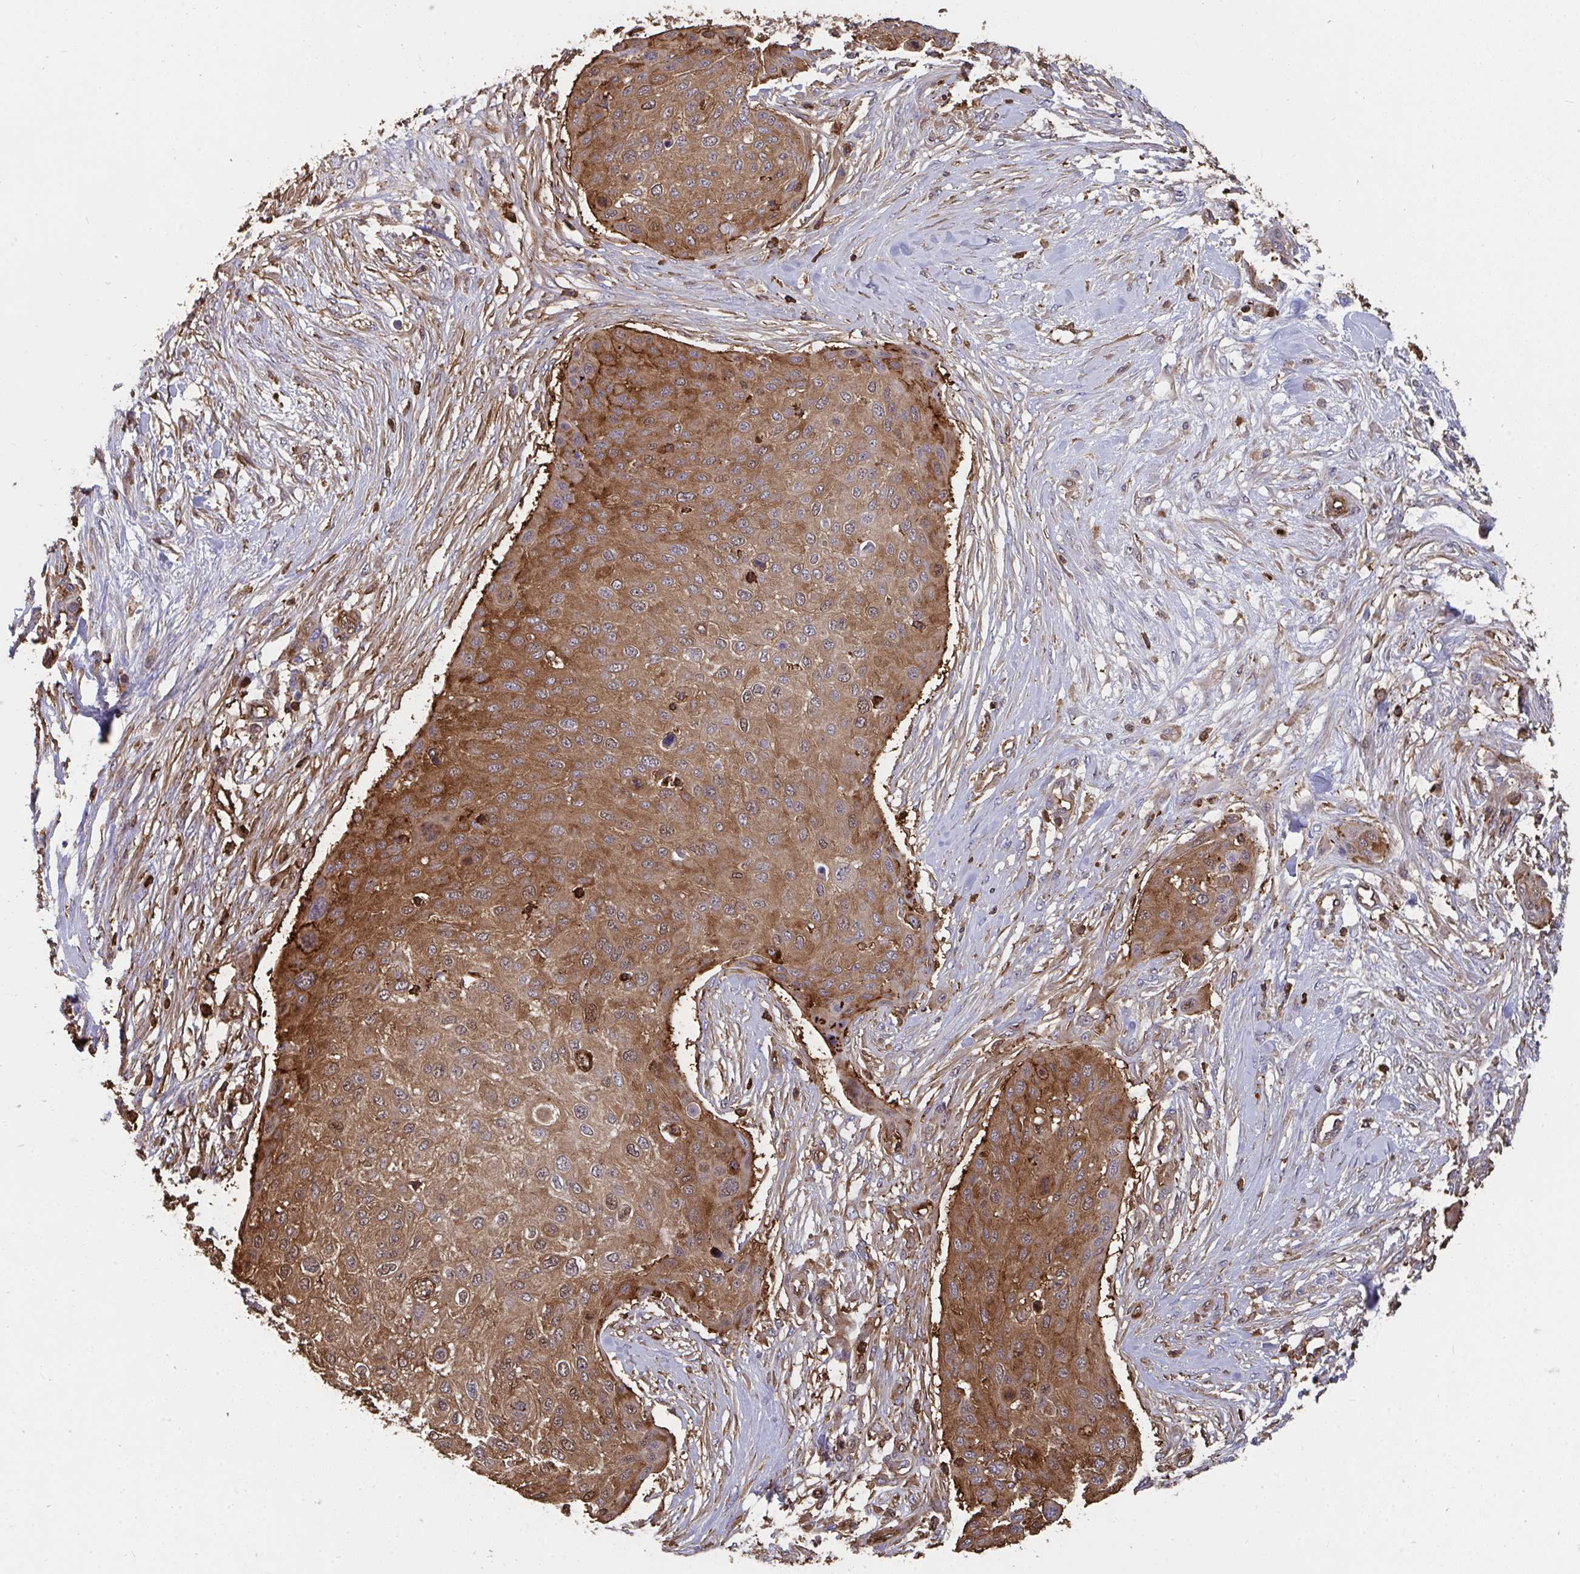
{"staining": {"intensity": "moderate", "quantity": ">75%", "location": "cytoplasmic/membranous"}, "tissue": "skin cancer", "cell_type": "Tumor cells", "image_type": "cancer", "snomed": [{"axis": "morphology", "description": "Squamous cell carcinoma, NOS"}, {"axis": "topography", "description": "Skin"}], "caption": "Protein staining reveals moderate cytoplasmic/membranous staining in about >75% of tumor cells in skin cancer.", "gene": "CFL1", "patient": {"sex": "female", "age": 87}}